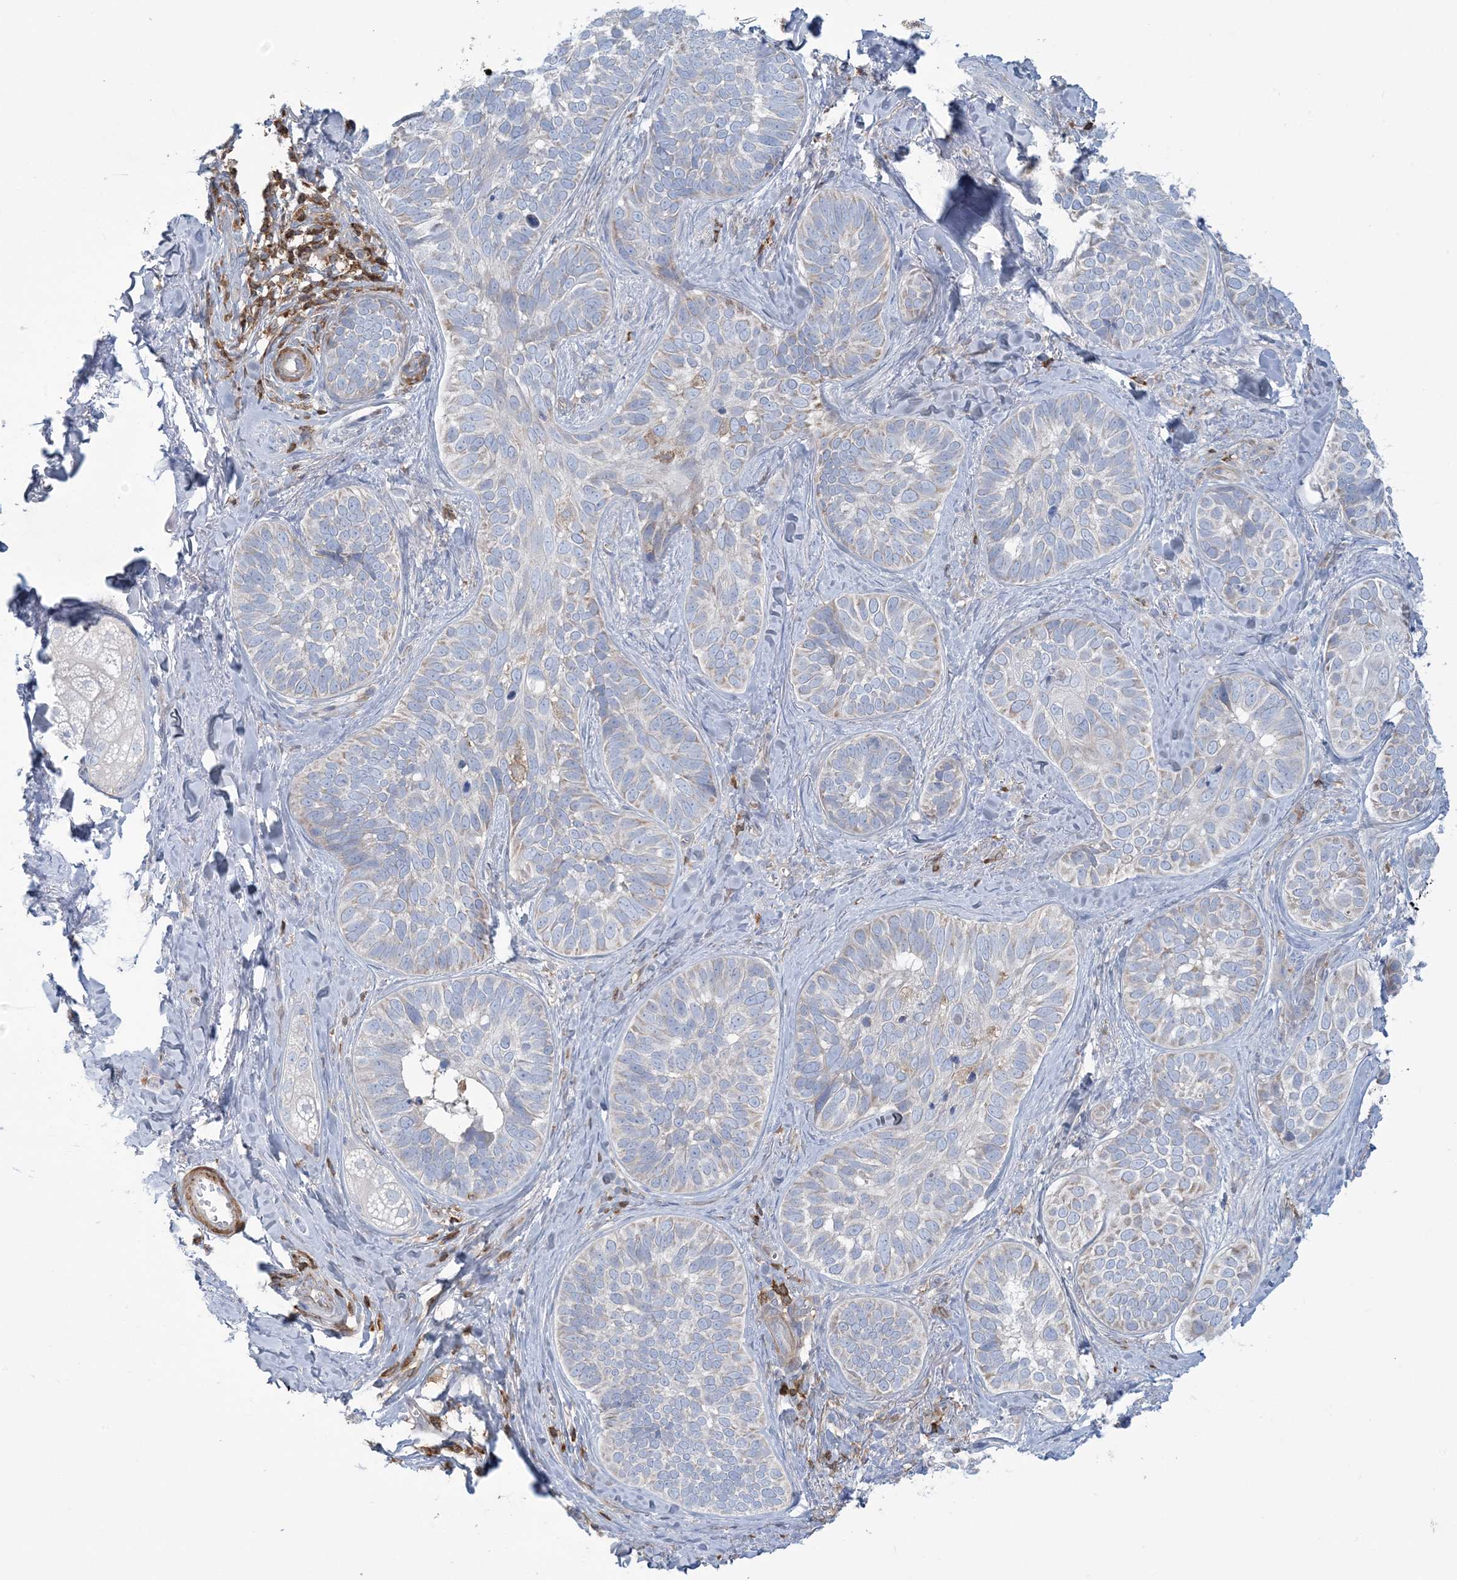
{"staining": {"intensity": "negative", "quantity": "none", "location": "none"}, "tissue": "skin cancer", "cell_type": "Tumor cells", "image_type": "cancer", "snomed": [{"axis": "morphology", "description": "Basal cell carcinoma"}, {"axis": "topography", "description": "Skin"}], "caption": "IHC micrograph of human basal cell carcinoma (skin) stained for a protein (brown), which shows no expression in tumor cells.", "gene": "ARHGAP30", "patient": {"sex": "male", "age": 62}}